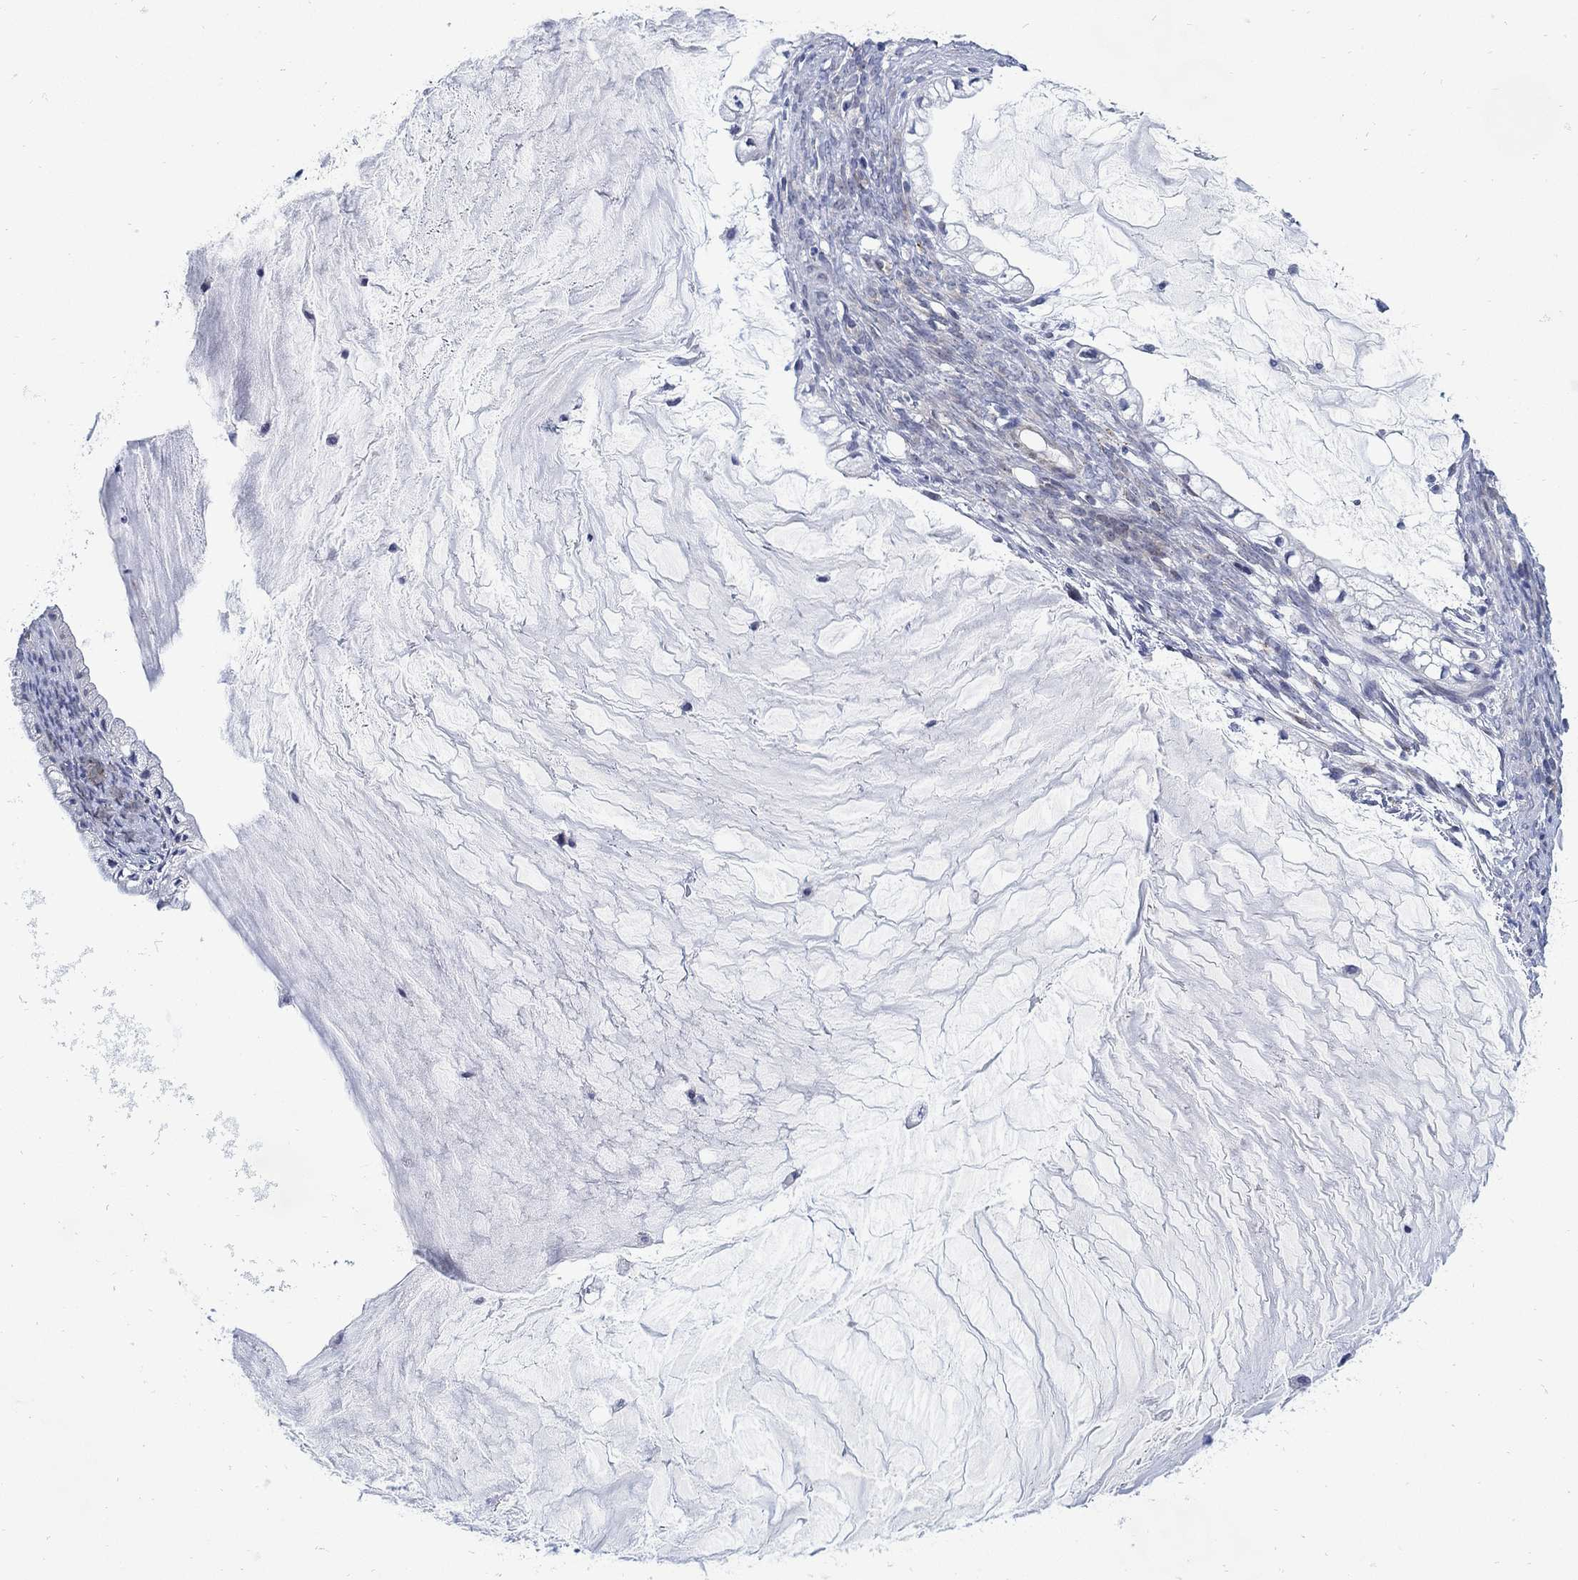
{"staining": {"intensity": "negative", "quantity": "none", "location": "none"}, "tissue": "ovarian cancer", "cell_type": "Tumor cells", "image_type": "cancer", "snomed": [{"axis": "morphology", "description": "Cystadenocarcinoma, mucinous, NOS"}, {"axis": "topography", "description": "Ovary"}], "caption": "Tumor cells show no significant protein positivity in ovarian mucinous cystadenocarcinoma.", "gene": "KSR2", "patient": {"sex": "female", "age": 57}}